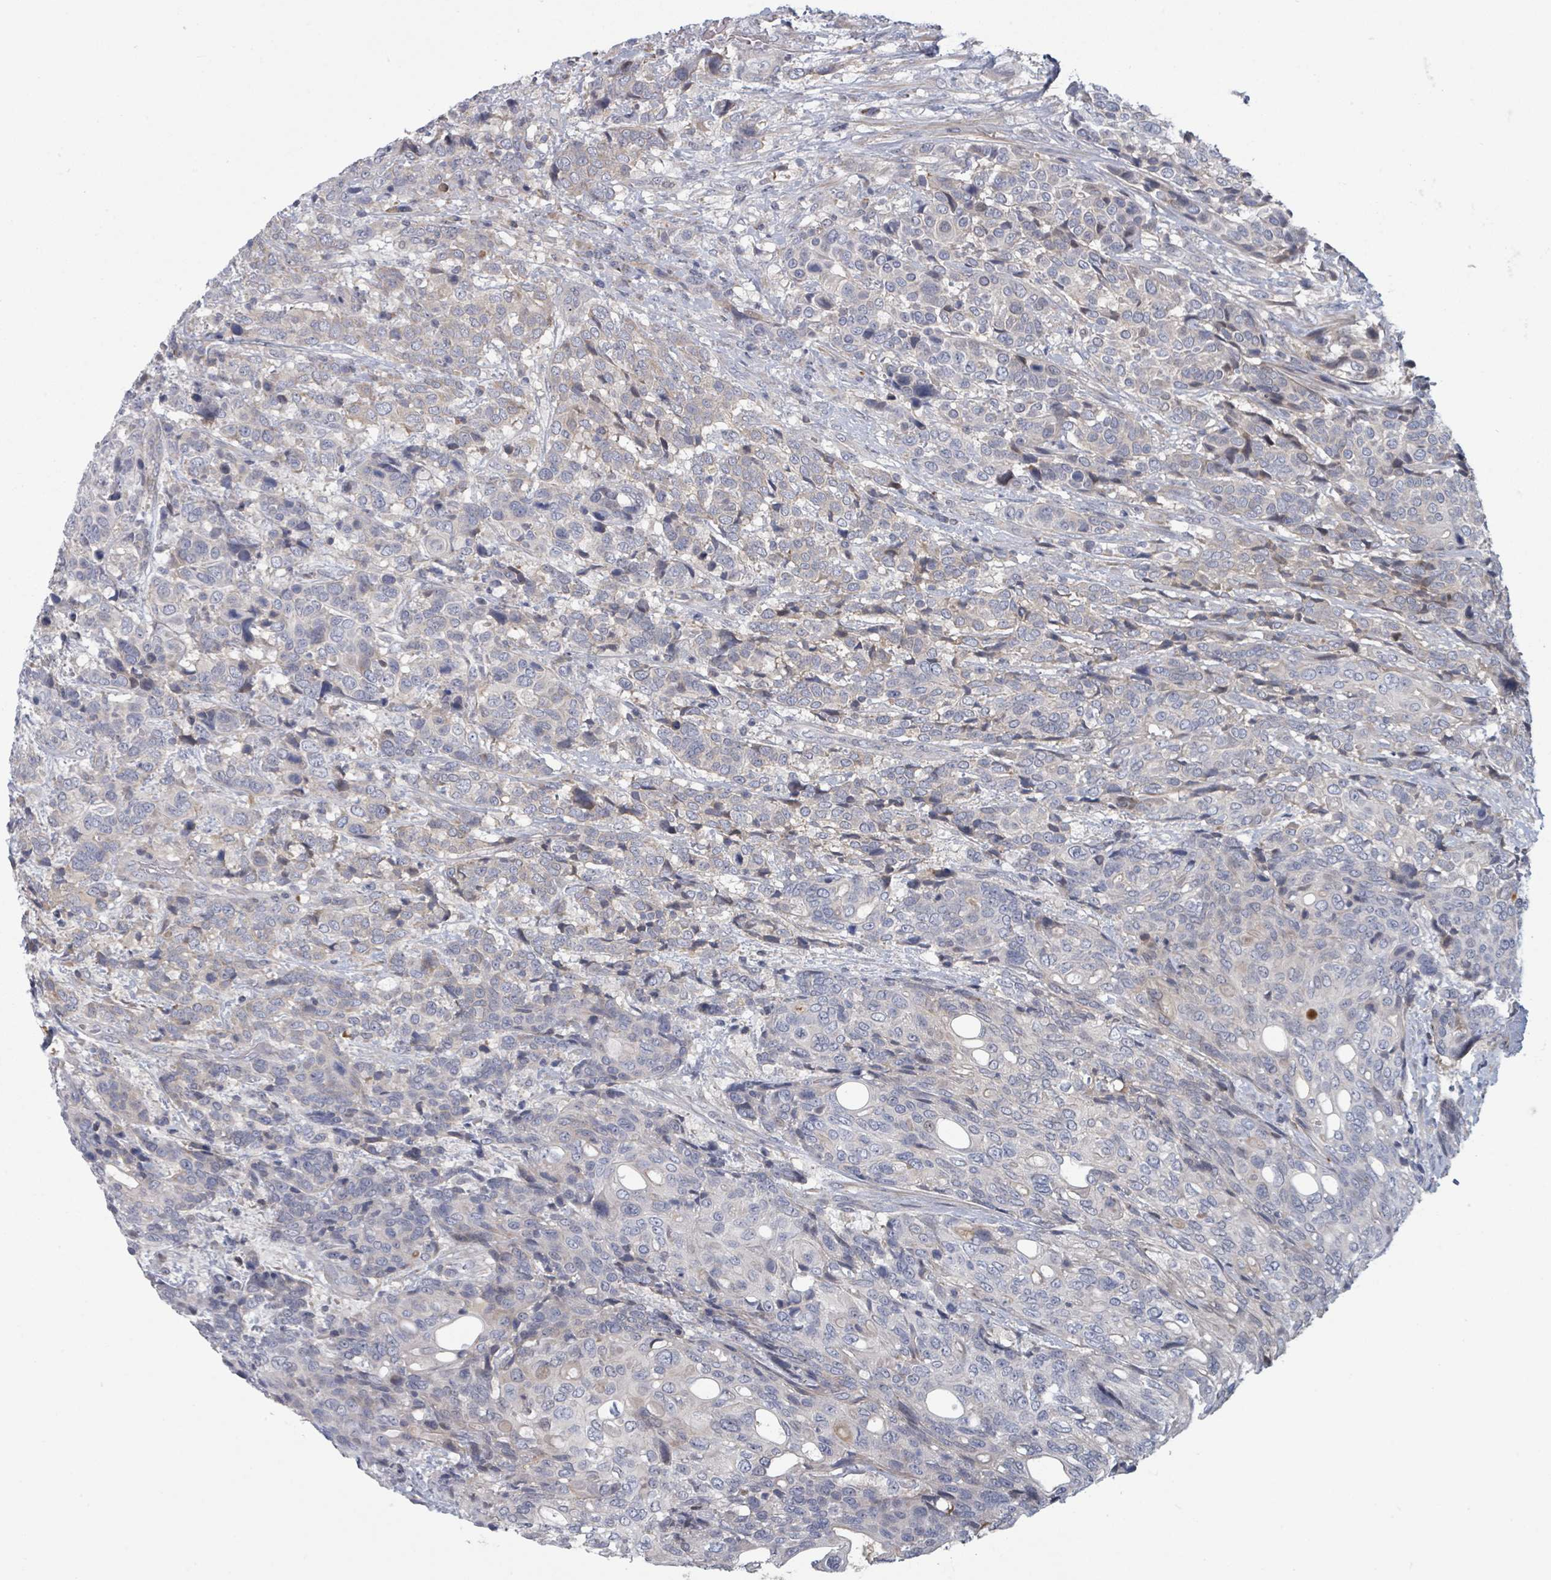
{"staining": {"intensity": "negative", "quantity": "none", "location": "none"}, "tissue": "urothelial cancer", "cell_type": "Tumor cells", "image_type": "cancer", "snomed": [{"axis": "morphology", "description": "Urothelial carcinoma, High grade"}, {"axis": "topography", "description": "Urinary bladder"}], "caption": "This is a micrograph of immunohistochemistry staining of urothelial carcinoma (high-grade), which shows no staining in tumor cells. (IHC, brightfield microscopy, high magnification).", "gene": "GABBR1", "patient": {"sex": "female", "age": 70}}